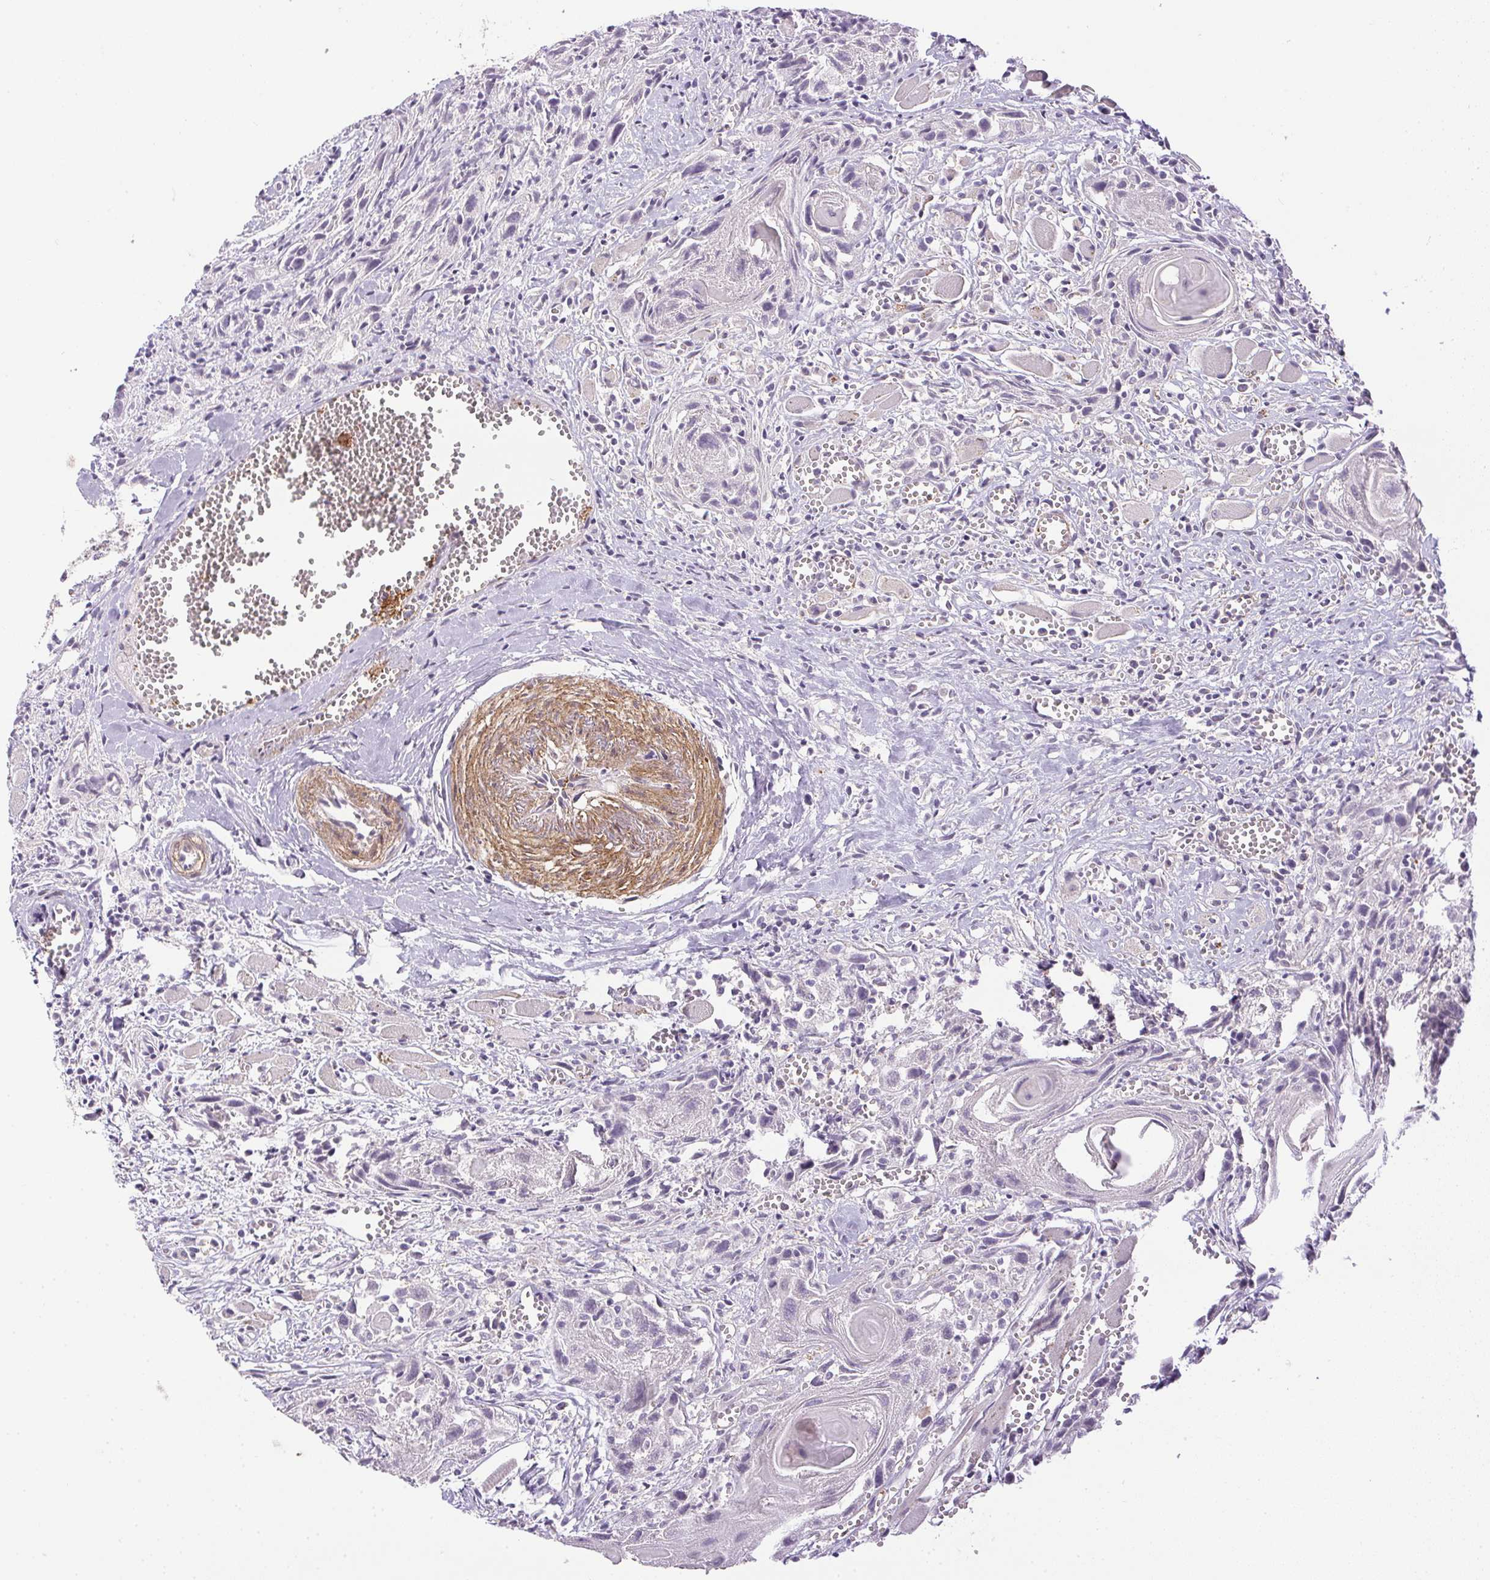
{"staining": {"intensity": "negative", "quantity": "none", "location": "none"}, "tissue": "head and neck cancer", "cell_type": "Tumor cells", "image_type": "cancer", "snomed": [{"axis": "morphology", "description": "Squamous cell carcinoma, NOS"}, {"axis": "topography", "description": "Head-Neck"}], "caption": "Immunohistochemistry image of neoplastic tissue: head and neck squamous cell carcinoma stained with DAB displays no significant protein expression in tumor cells.", "gene": "PRL", "patient": {"sex": "female", "age": 80}}